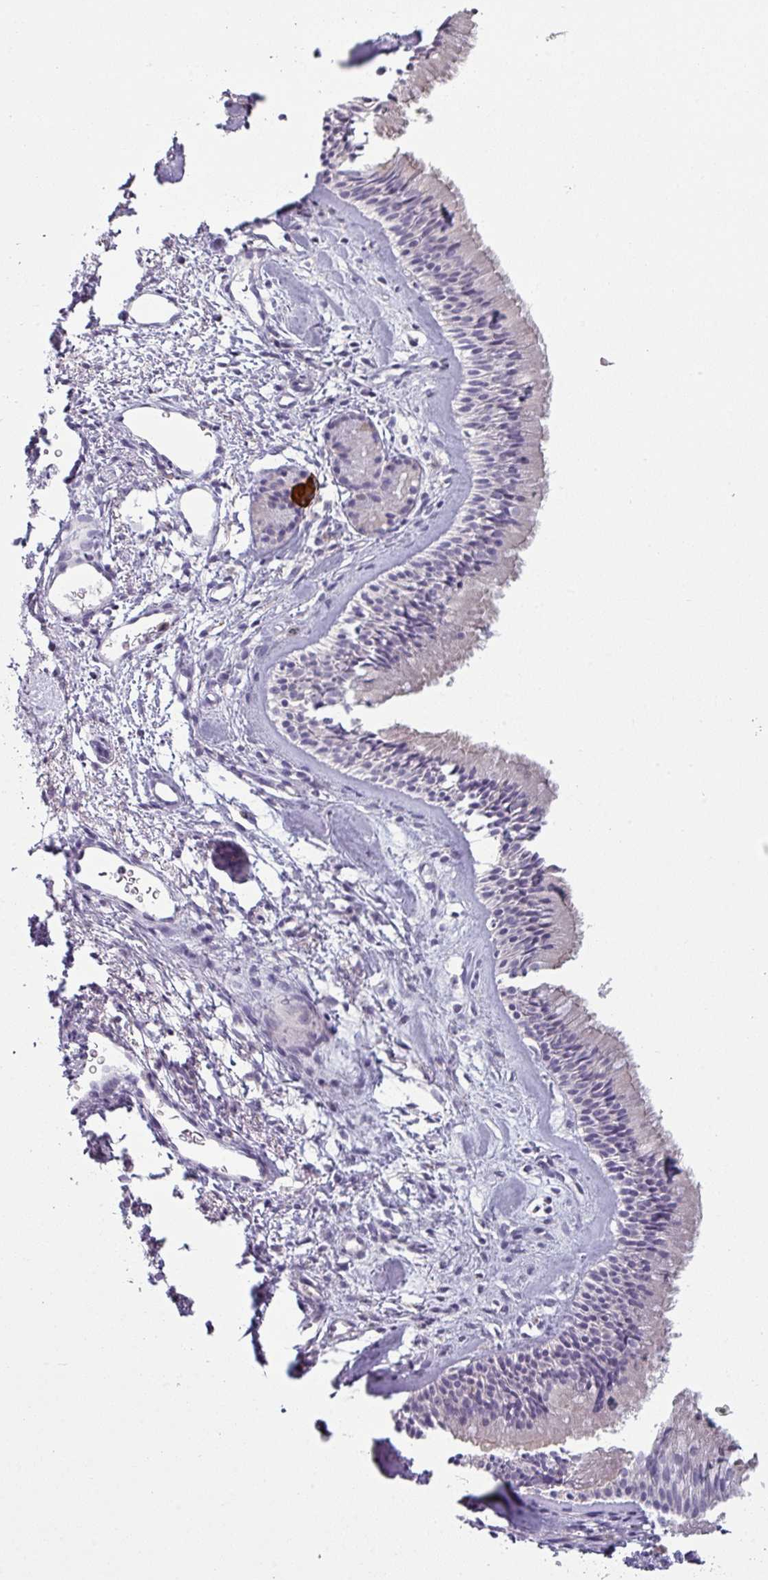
{"staining": {"intensity": "negative", "quantity": "none", "location": "none"}, "tissue": "nasopharynx", "cell_type": "Respiratory epithelial cells", "image_type": "normal", "snomed": [{"axis": "morphology", "description": "Normal tissue, NOS"}, {"axis": "topography", "description": "Nasopharynx"}], "caption": "Human nasopharynx stained for a protein using immunohistochemistry exhibits no positivity in respiratory epithelial cells.", "gene": "MAGEC3", "patient": {"sex": "male", "age": 82}}